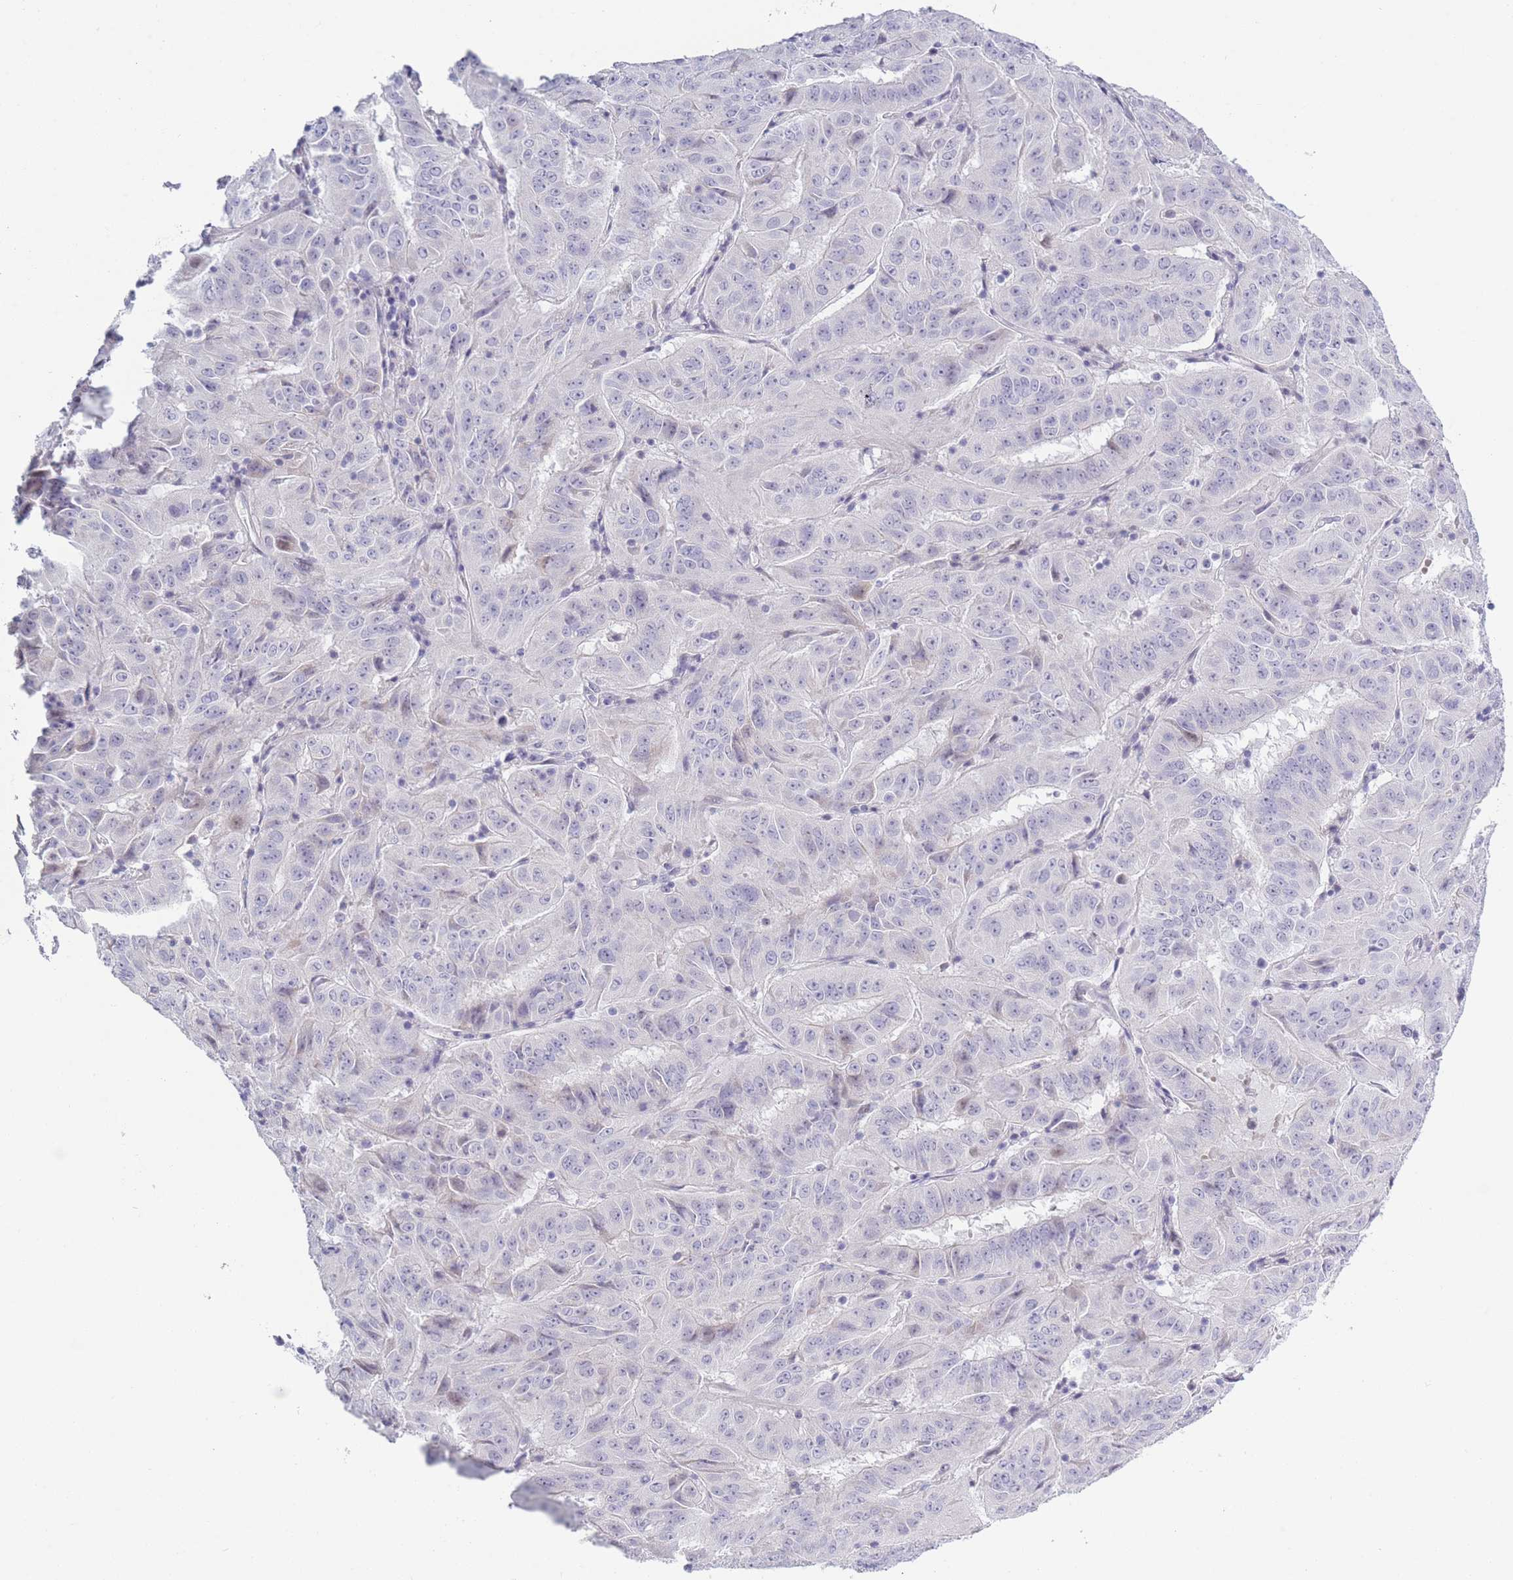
{"staining": {"intensity": "negative", "quantity": "none", "location": "none"}, "tissue": "pancreatic cancer", "cell_type": "Tumor cells", "image_type": "cancer", "snomed": [{"axis": "morphology", "description": "Adenocarcinoma, NOS"}, {"axis": "topography", "description": "Pancreas"}], "caption": "The micrograph demonstrates no staining of tumor cells in pancreatic cancer.", "gene": "PLEKHG2", "patient": {"sex": "male", "age": 63}}